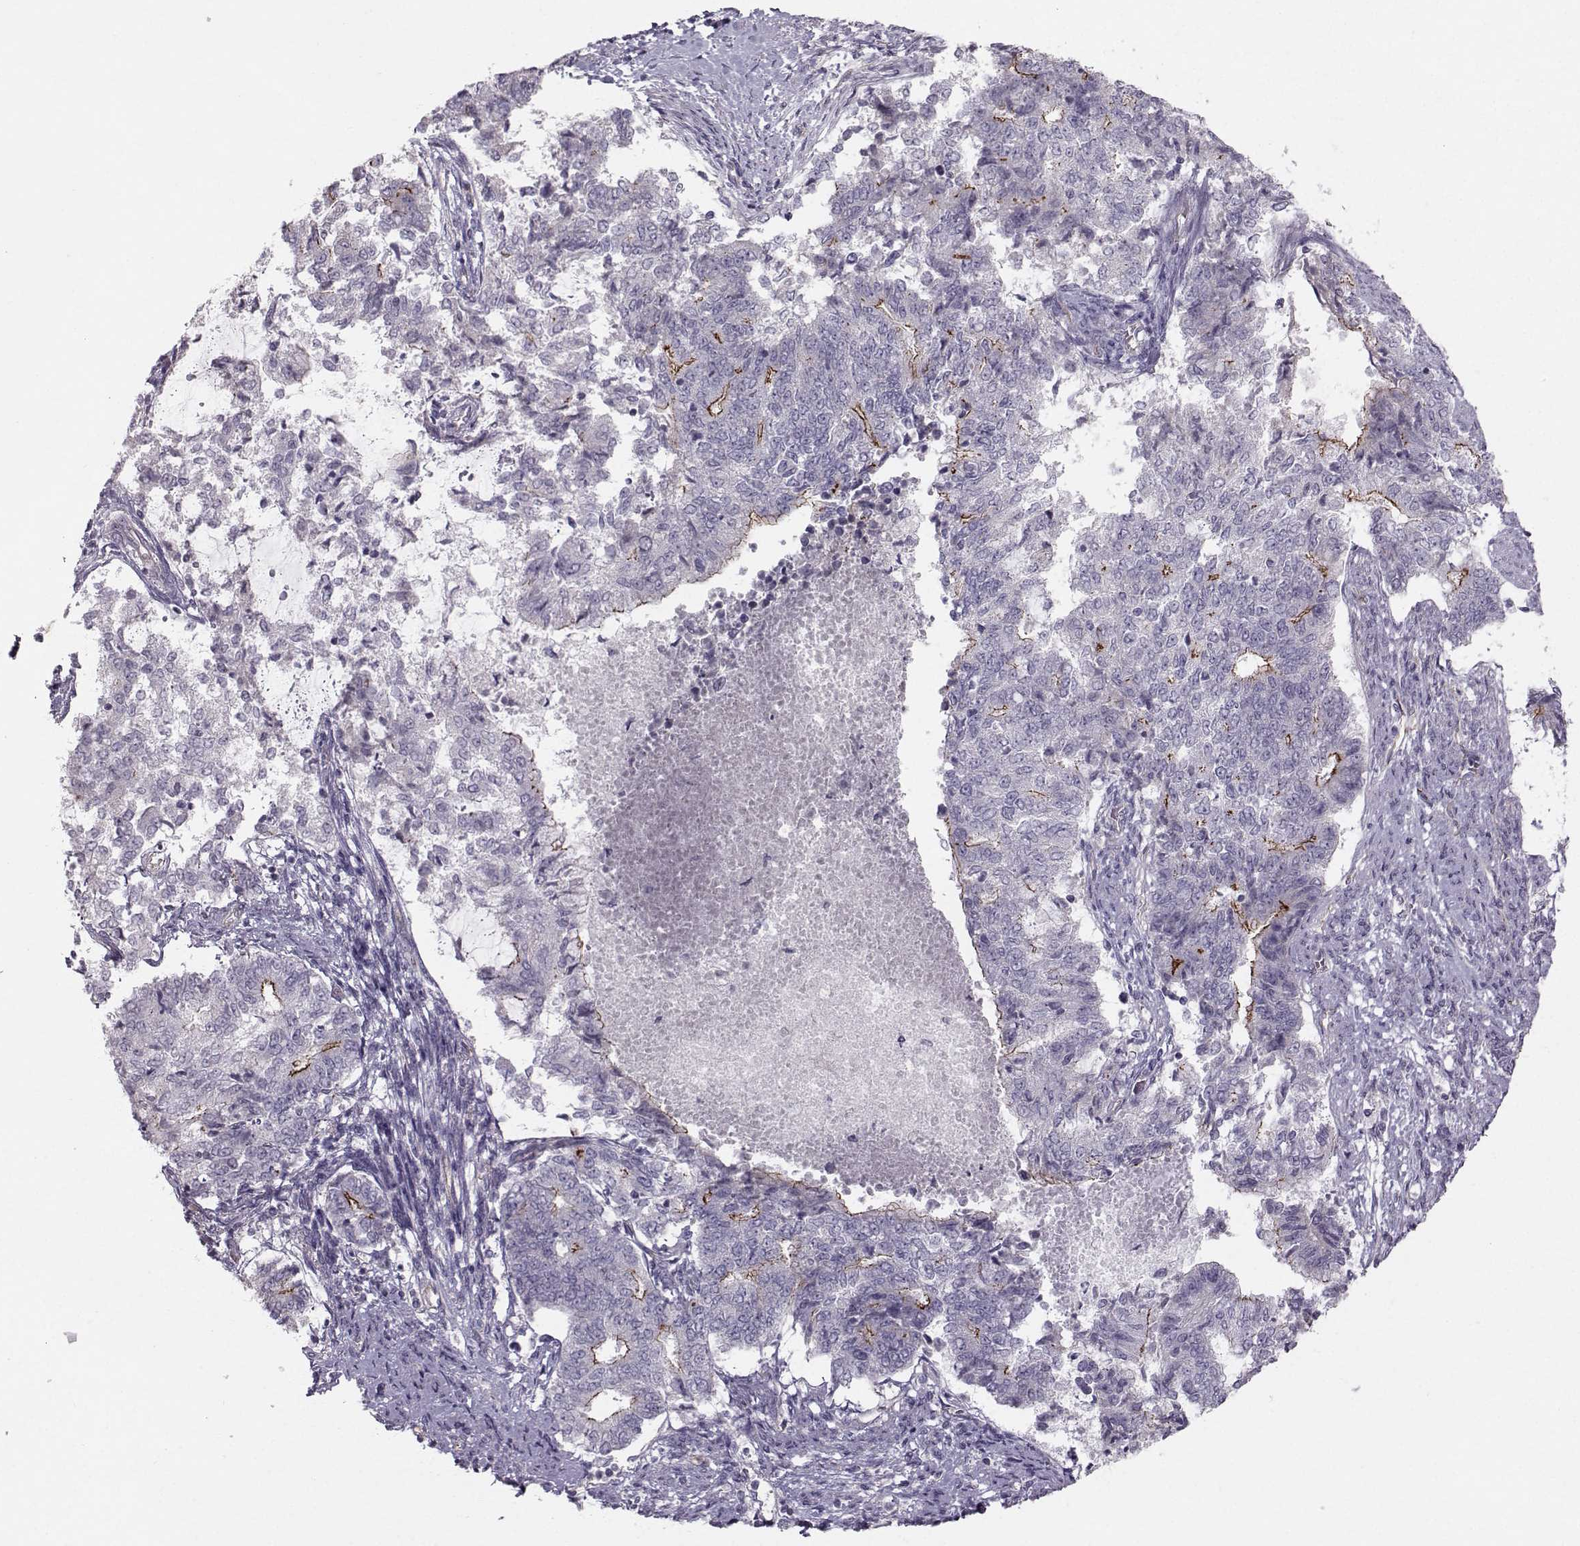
{"staining": {"intensity": "strong", "quantity": "<25%", "location": "cytoplasmic/membranous"}, "tissue": "endometrial cancer", "cell_type": "Tumor cells", "image_type": "cancer", "snomed": [{"axis": "morphology", "description": "Adenocarcinoma, NOS"}, {"axis": "topography", "description": "Endometrium"}], "caption": "Immunohistochemistry staining of endometrial cancer, which demonstrates medium levels of strong cytoplasmic/membranous expression in approximately <25% of tumor cells indicating strong cytoplasmic/membranous protein staining. The staining was performed using DAB (3,3'-diaminobenzidine) (brown) for protein detection and nuclei were counterstained in hematoxylin (blue).", "gene": "MAST1", "patient": {"sex": "female", "age": 65}}